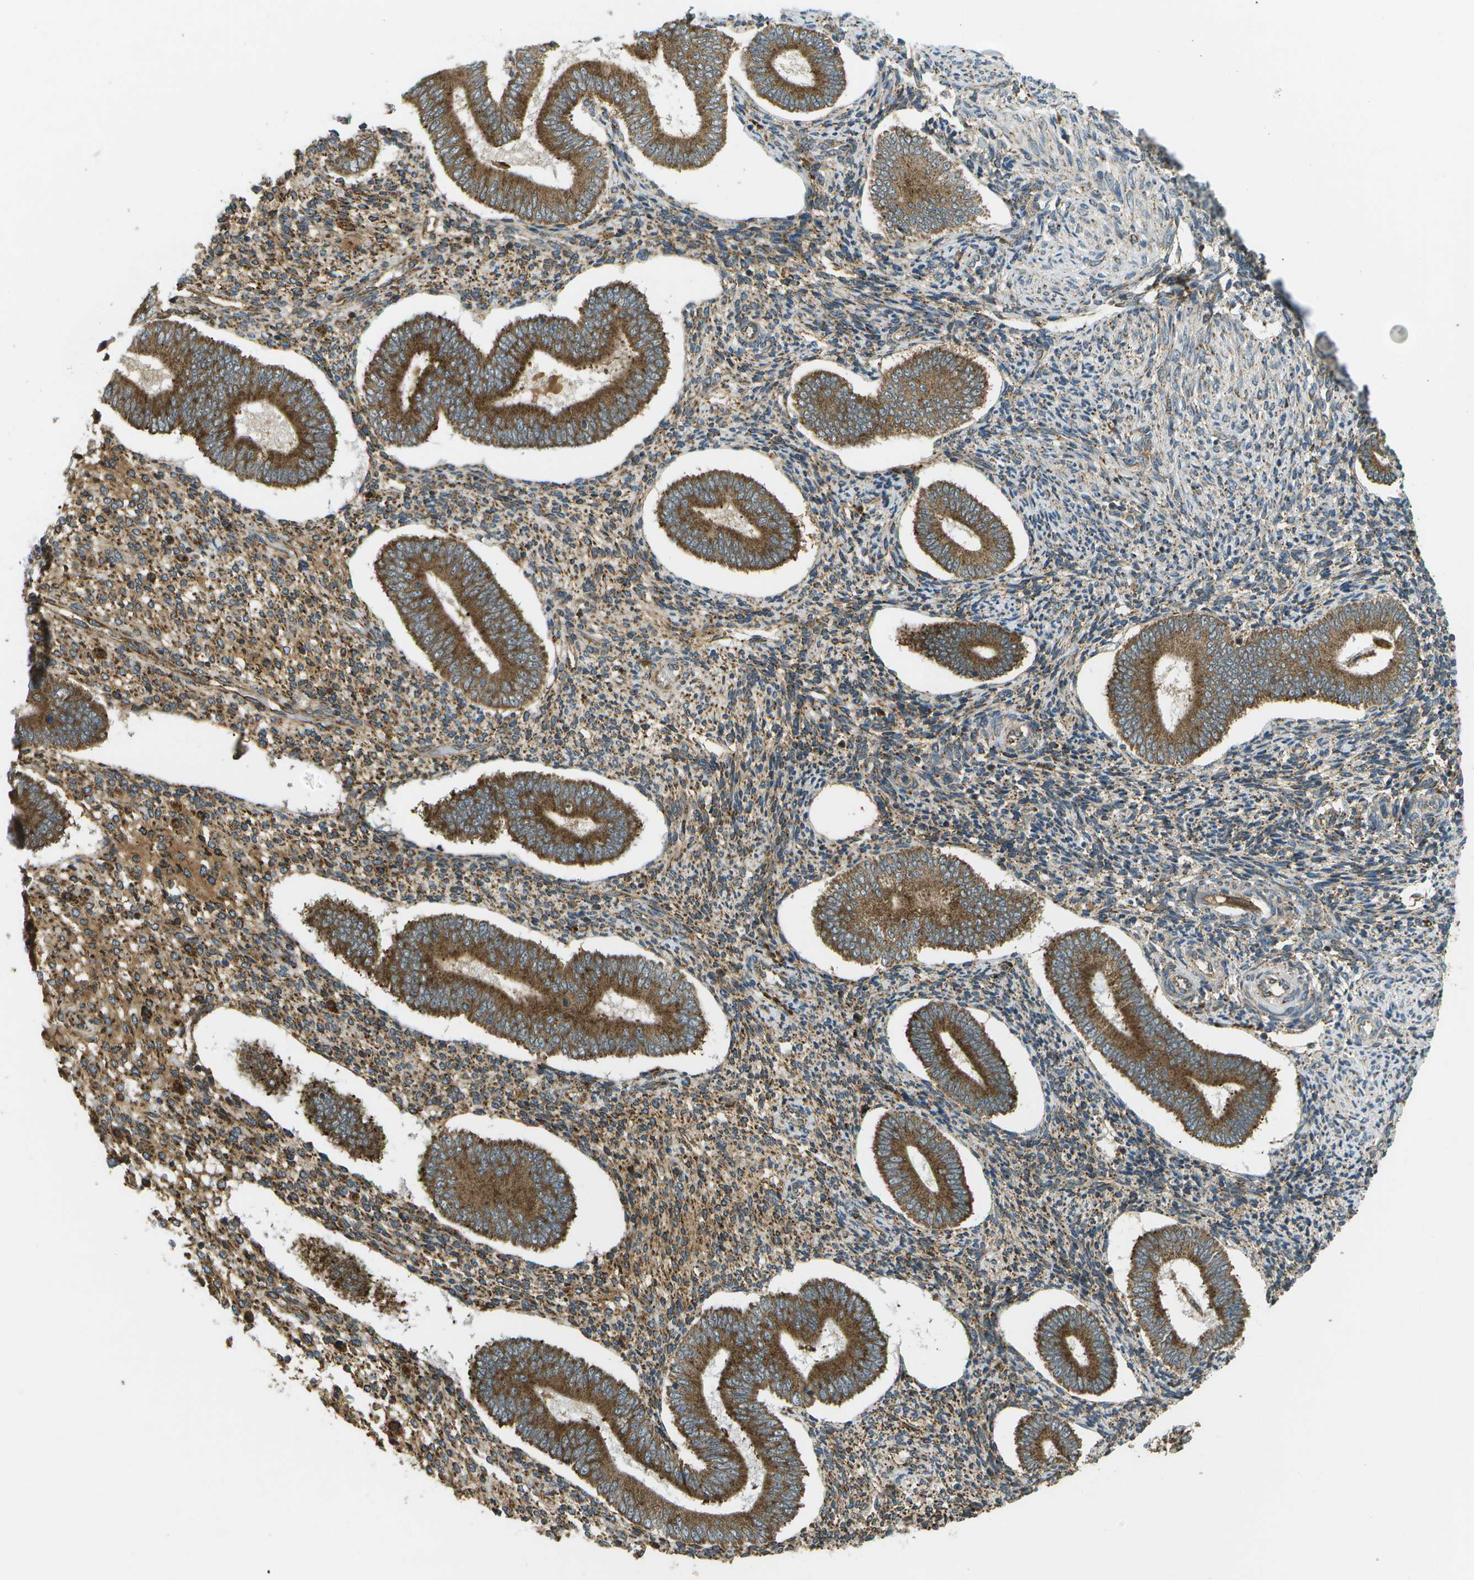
{"staining": {"intensity": "moderate", "quantity": "25%-75%", "location": "cytoplasmic/membranous"}, "tissue": "endometrium", "cell_type": "Cells in endometrial stroma", "image_type": "normal", "snomed": [{"axis": "morphology", "description": "Normal tissue, NOS"}, {"axis": "topography", "description": "Endometrium"}], "caption": "Immunohistochemical staining of unremarkable human endometrium demonstrates medium levels of moderate cytoplasmic/membranous staining in about 25%-75% of cells in endometrial stroma.", "gene": "USP30", "patient": {"sex": "female", "age": 42}}